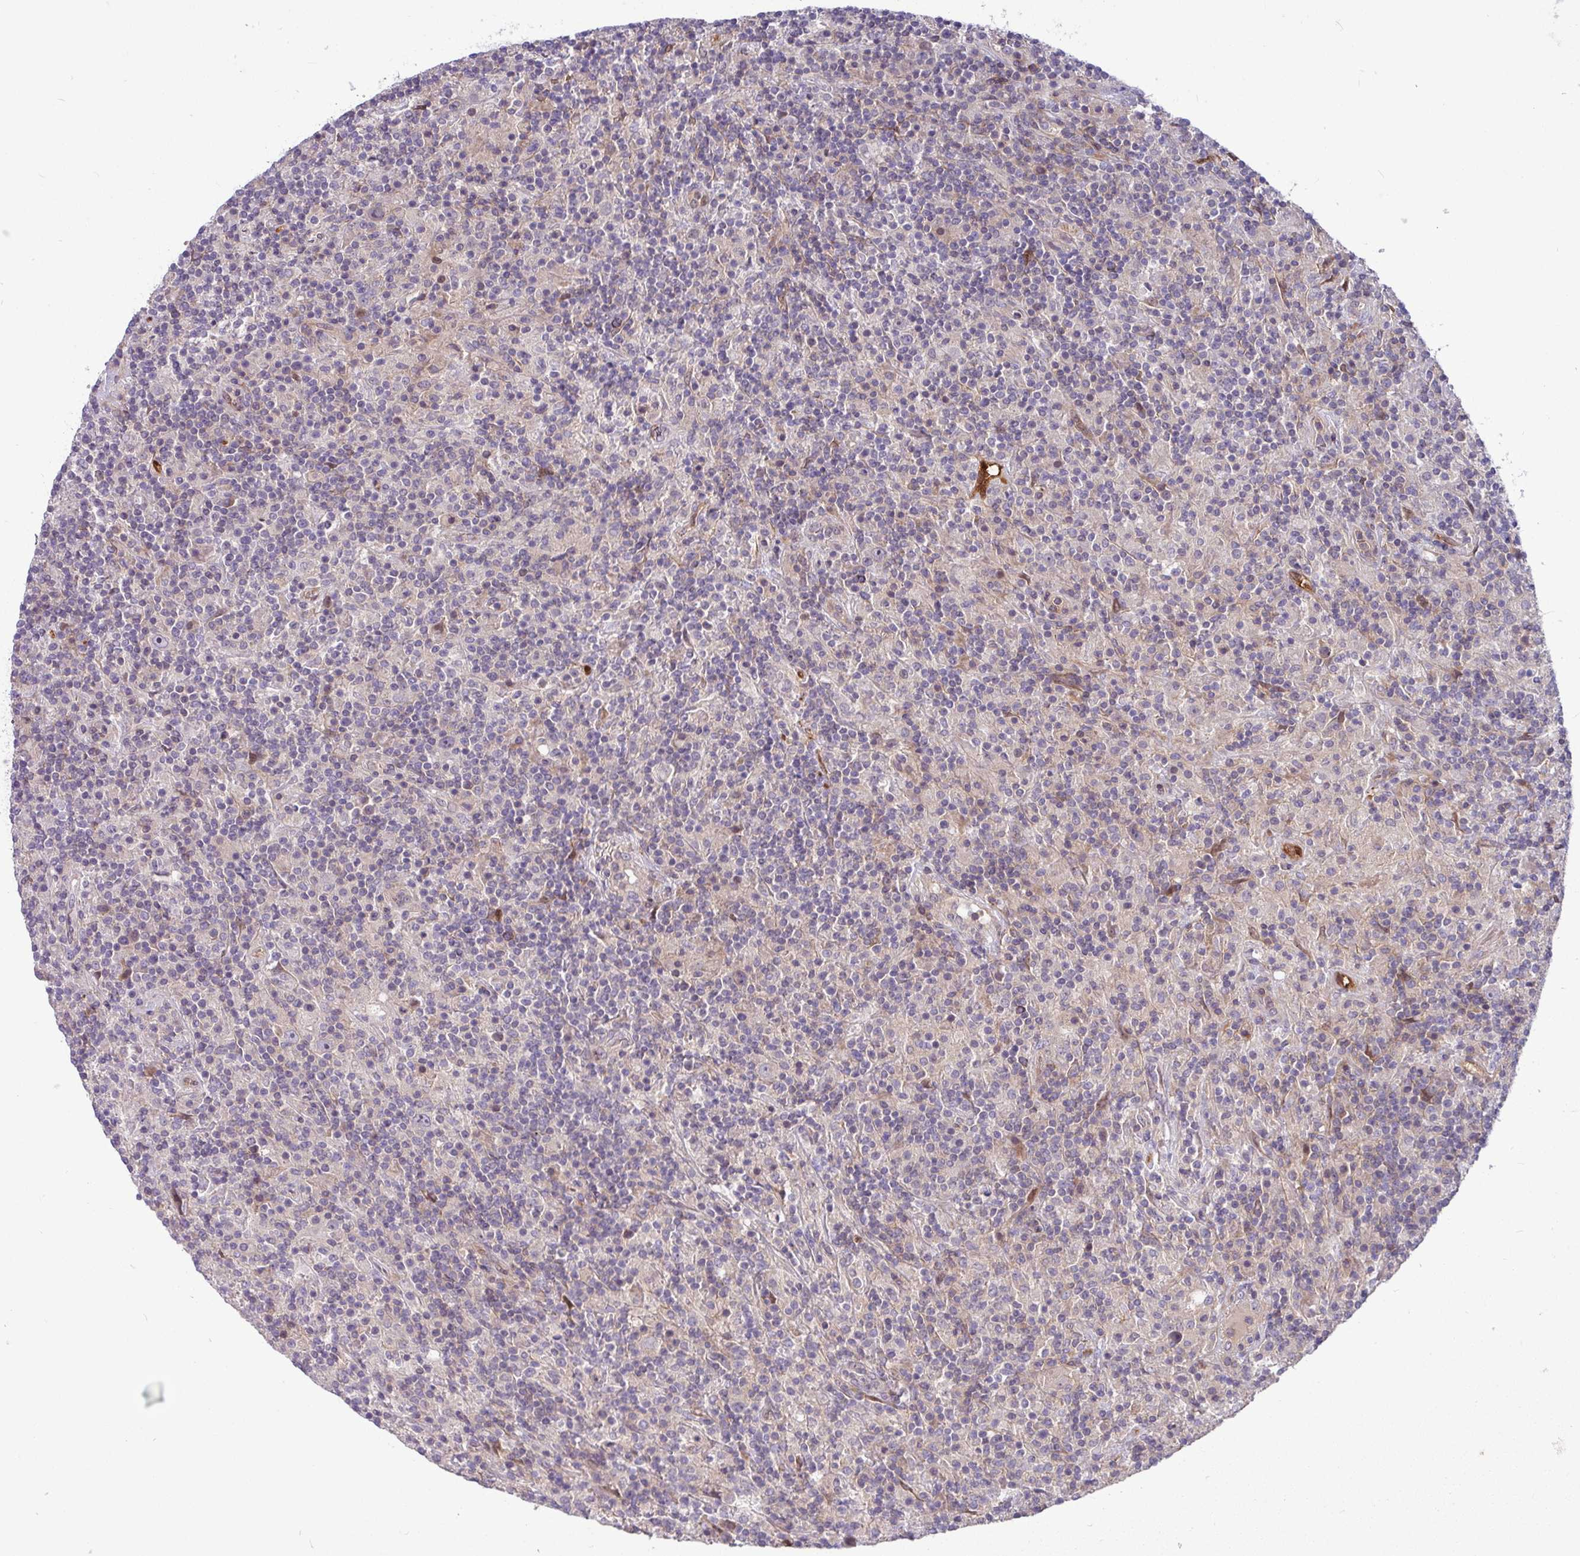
{"staining": {"intensity": "negative", "quantity": "none", "location": "none"}, "tissue": "lymphoma", "cell_type": "Tumor cells", "image_type": "cancer", "snomed": [{"axis": "morphology", "description": "Hodgkin's disease, NOS"}, {"axis": "topography", "description": "Lymph node"}], "caption": "Immunohistochemistry (IHC) of human Hodgkin's disease exhibits no positivity in tumor cells.", "gene": "B4GALNT4", "patient": {"sex": "male", "age": 70}}